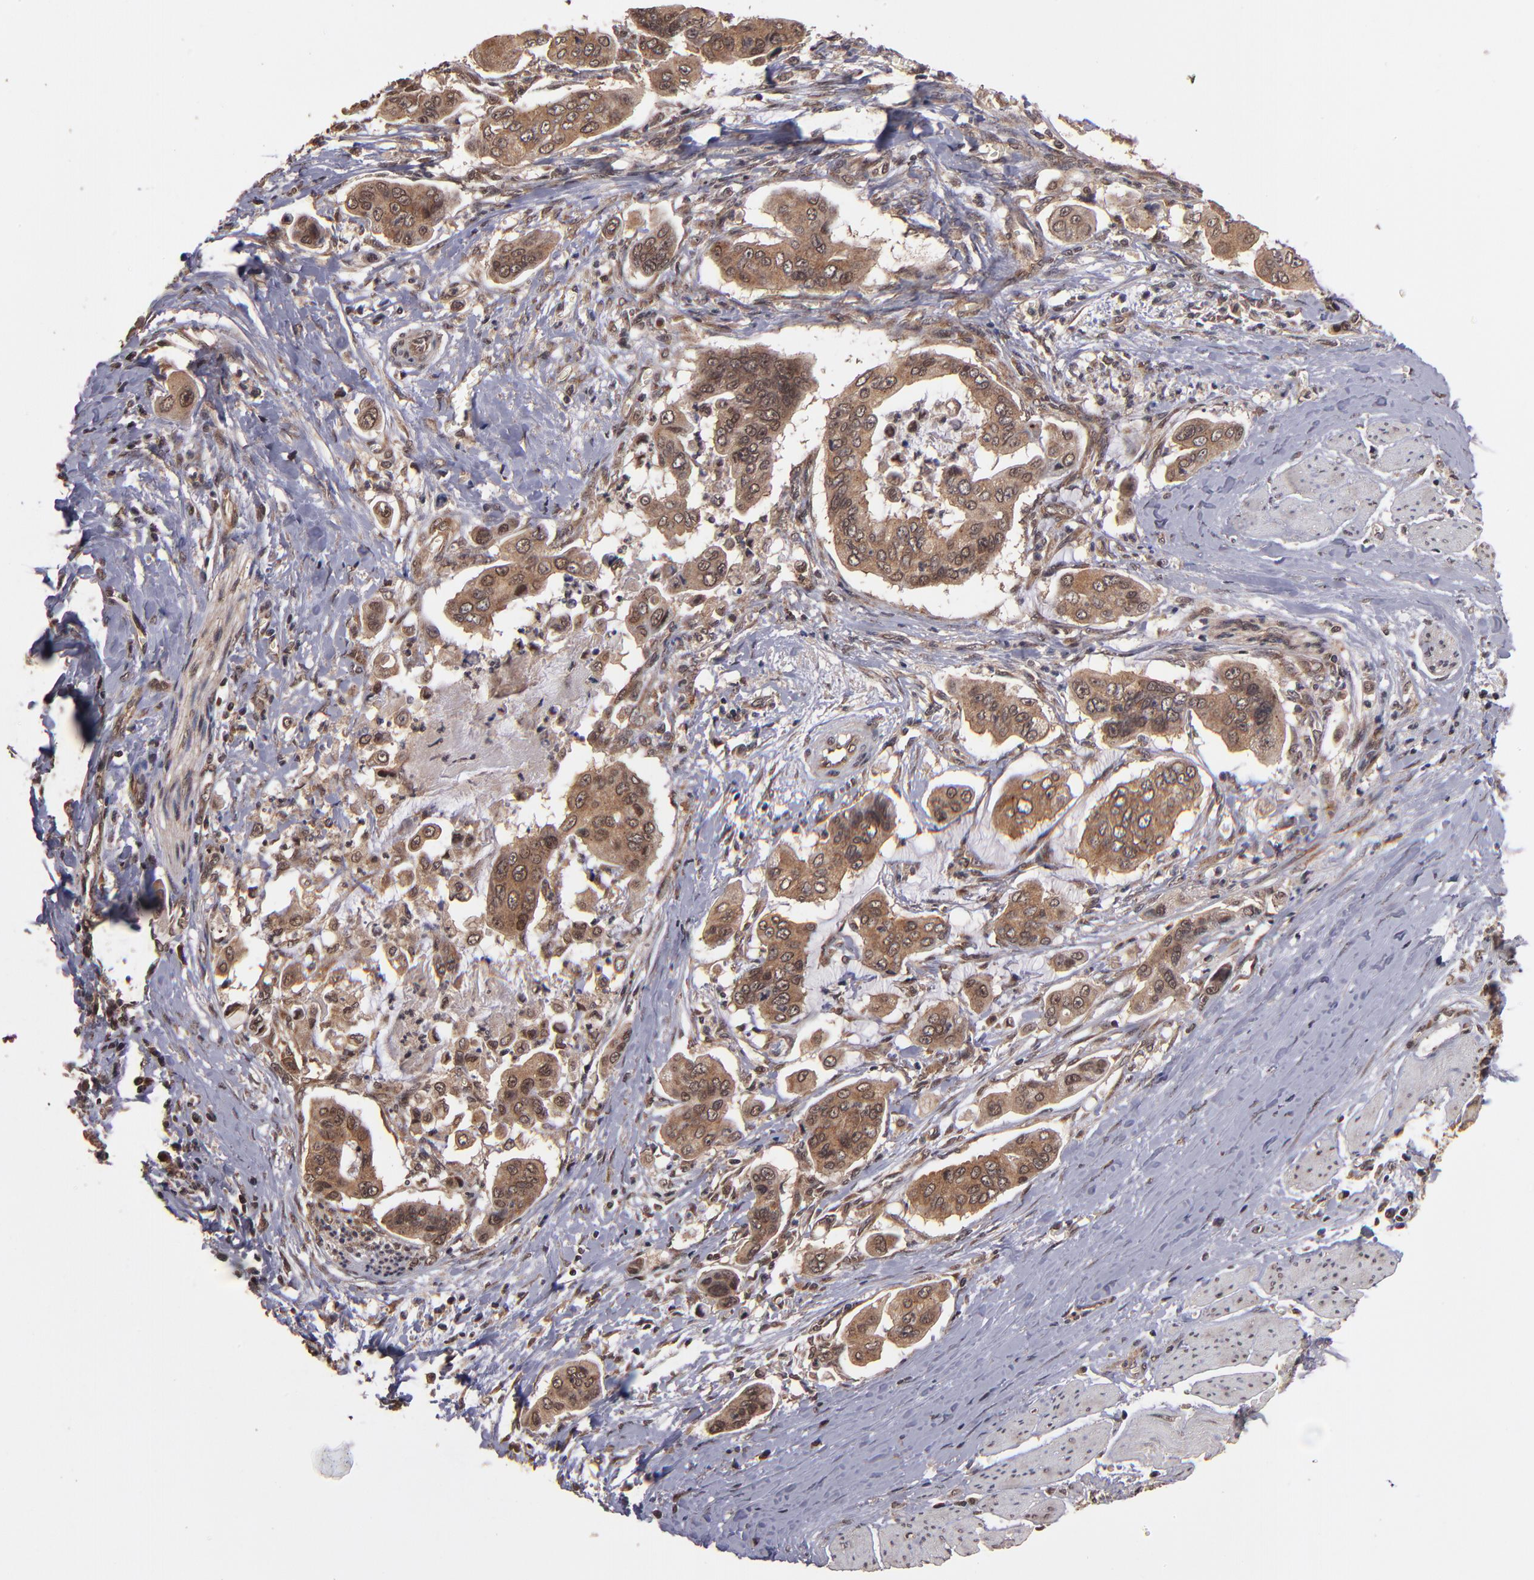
{"staining": {"intensity": "moderate", "quantity": ">75%", "location": "cytoplasmic/membranous"}, "tissue": "stomach cancer", "cell_type": "Tumor cells", "image_type": "cancer", "snomed": [{"axis": "morphology", "description": "Adenocarcinoma, NOS"}, {"axis": "topography", "description": "Stomach, upper"}], "caption": "Immunohistochemical staining of stomach adenocarcinoma exhibits medium levels of moderate cytoplasmic/membranous protein positivity in about >75% of tumor cells.", "gene": "NFE2L2", "patient": {"sex": "male", "age": 80}}